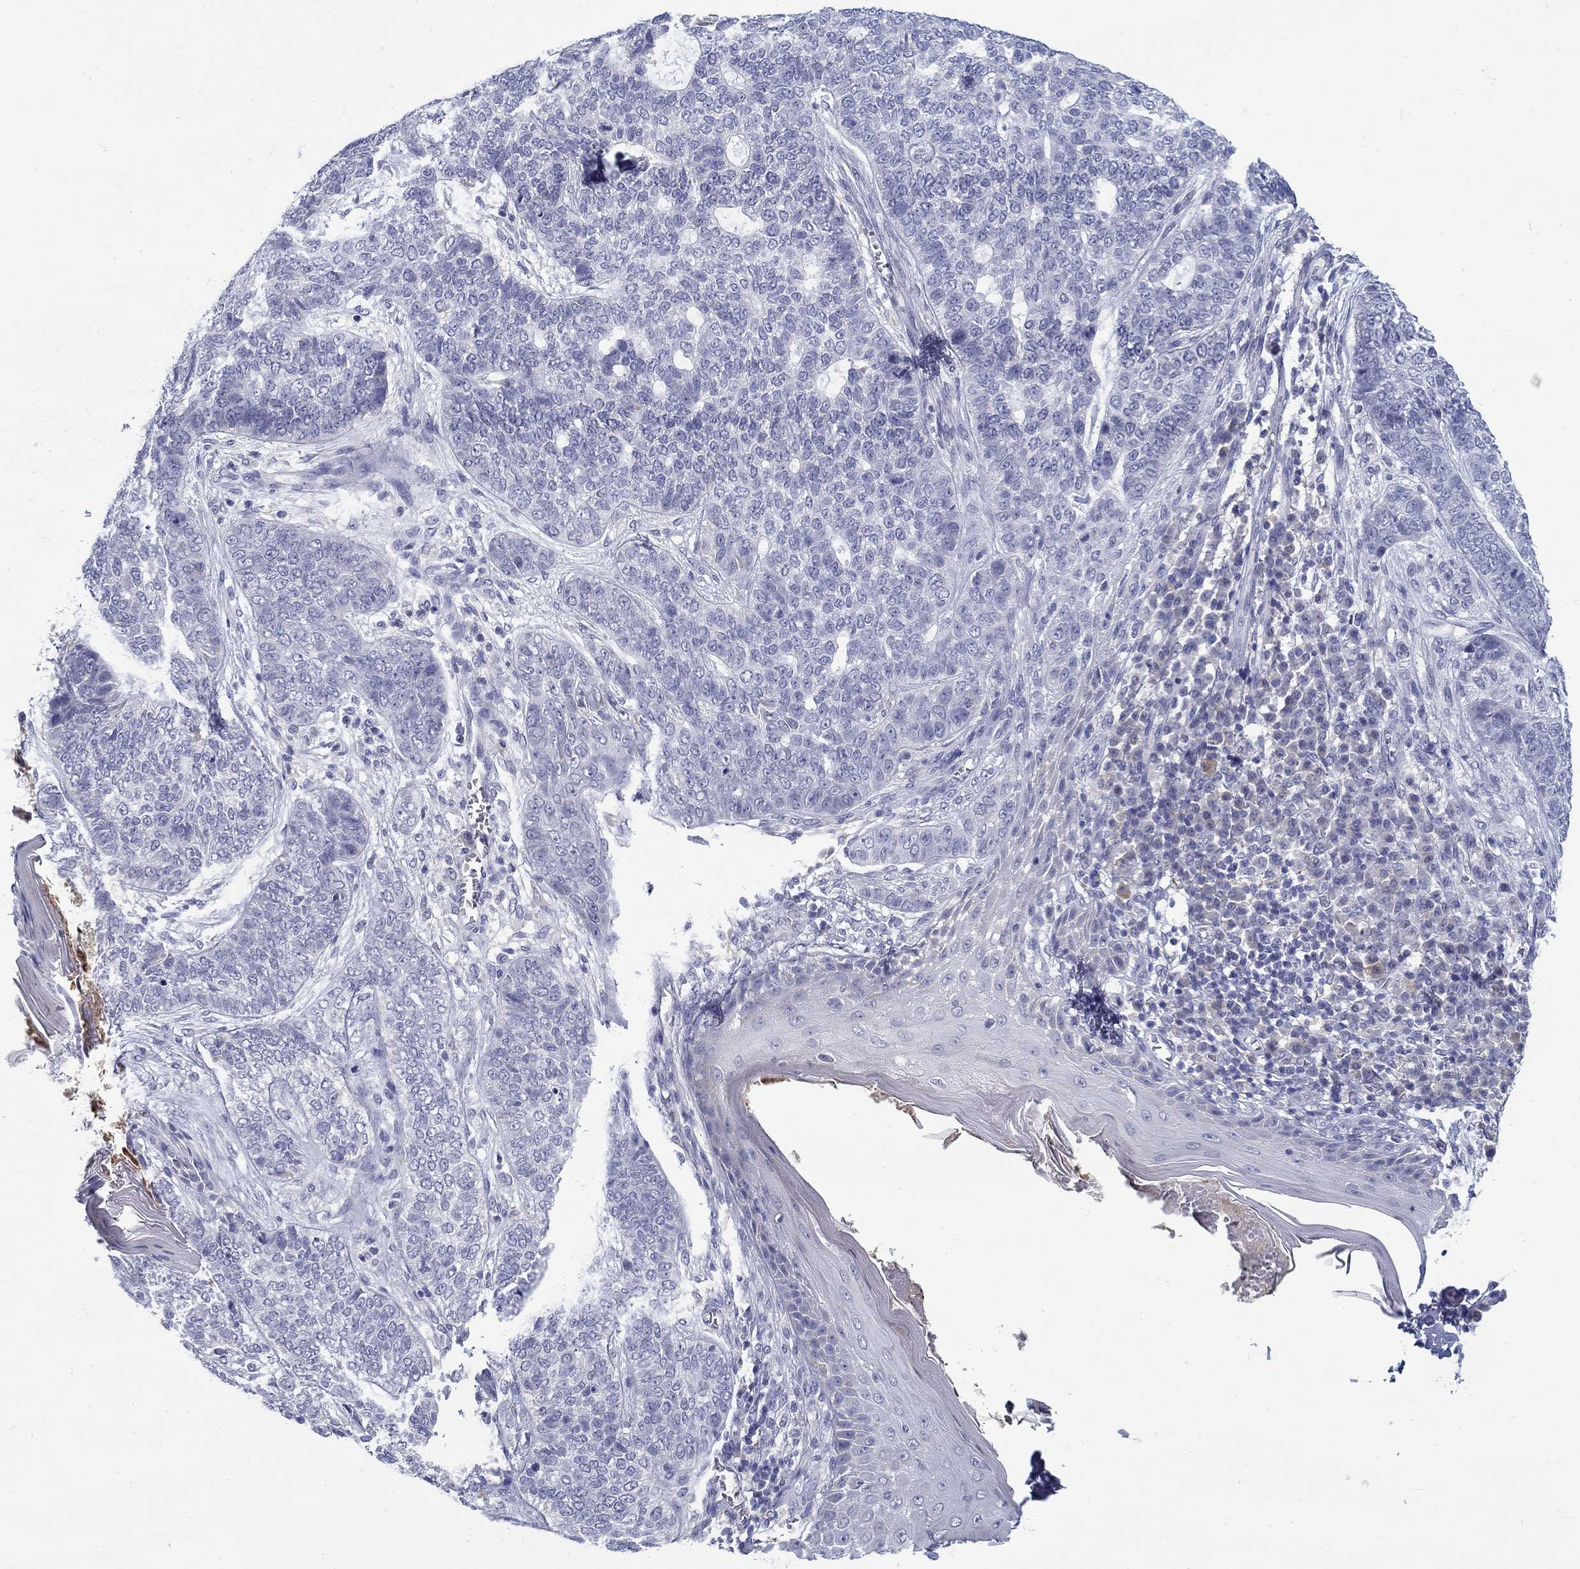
{"staining": {"intensity": "negative", "quantity": "none", "location": "none"}, "tissue": "skin cancer", "cell_type": "Tumor cells", "image_type": "cancer", "snomed": [{"axis": "morphology", "description": "Basal cell carcinoma"}, {"axis": "topography", "description": "Skin"}], "caption": "The photomicrograph shows no staining of tumor cells in basal cell carcinoma (skin).", "gene": "ABCA4", "patient": {"sex": "female", "age": 69}}